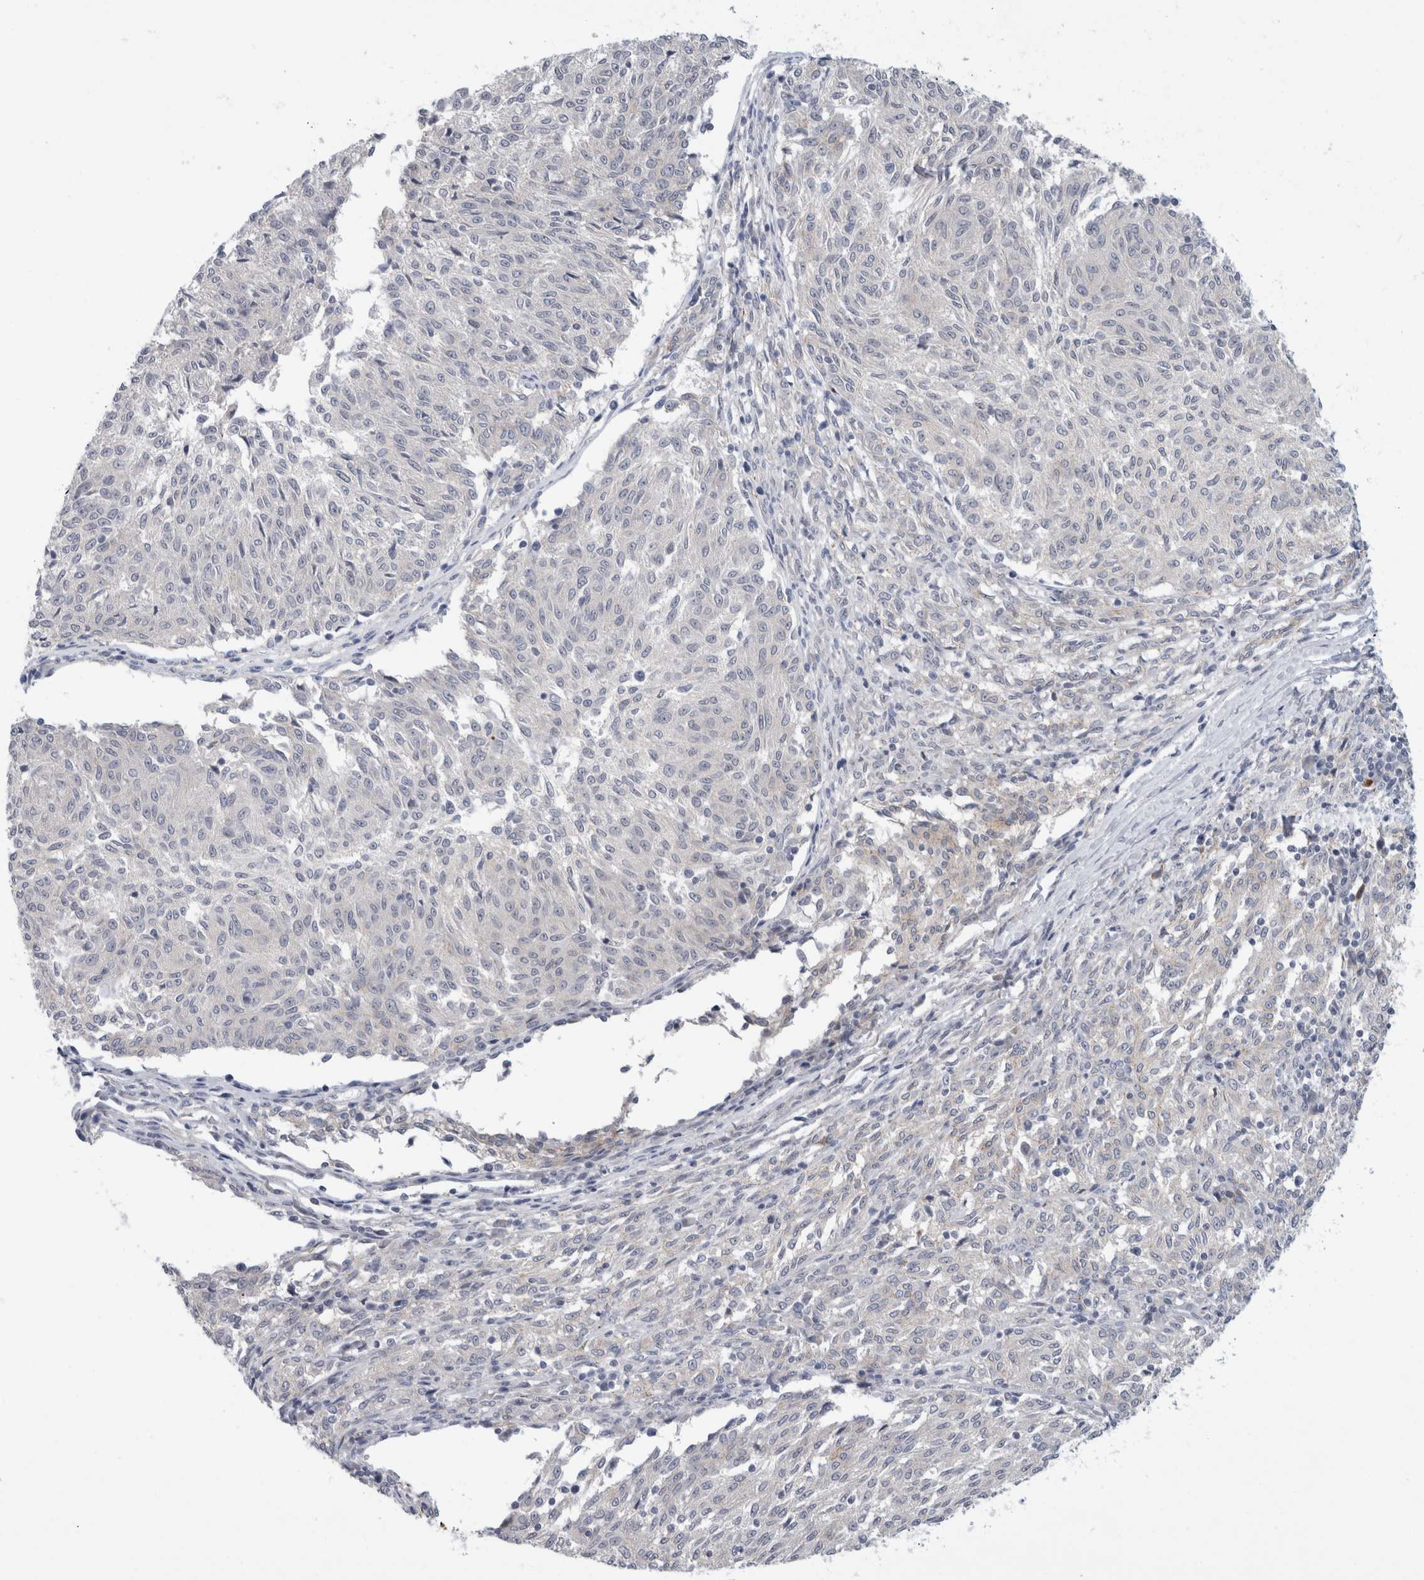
{"staining": {"intensity": "weak", "quantity": "<25%", "location": "cytoplasmic/membranous"}, "tissue": "melanoma", "cell_type": "Tumor cells", "image_type": "cancer", "snomed": [{"axis": "morphology", "description": "Malignant melanoma, NOS"}, {"axis": "topography", "description": "Skin"}], "caption": "DAB (3,3'-diaminobenzidine) immunohistochemical staining of malignant melanoma displays no significant staining in tumor cells.", "gene": "NIPA1", "patient": {"sex": "female", "age": 72}}